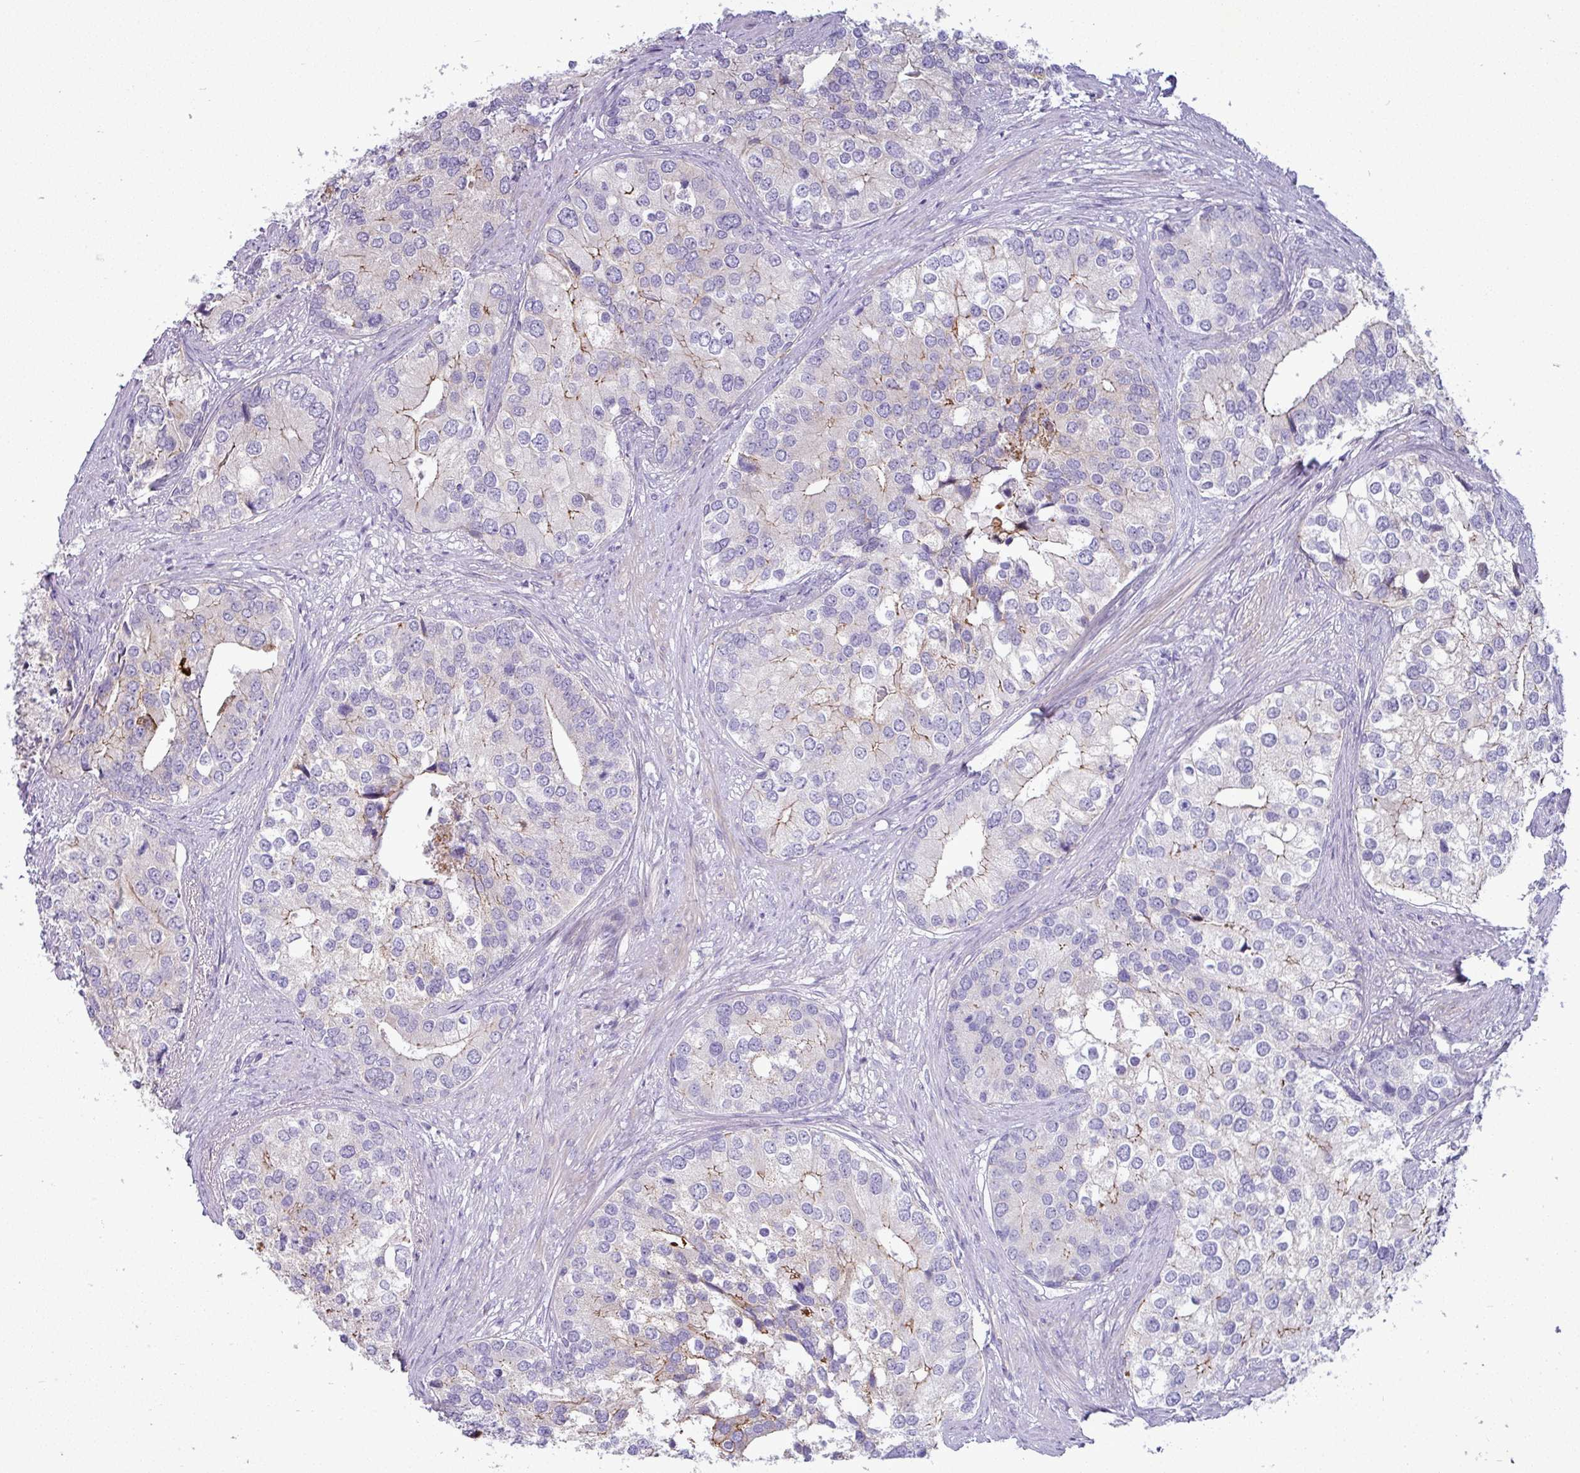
{"staining": {"intensity": "weak", "quantity": "<25%", "location": "cytoplasmic/membranous"}, "tissue": "prostate cancer", "cell_type": "Tumor cells", "image_type": "cancer", "snomed": [{"axis": "morphology", "description": "Adenocarcinoma, High grade"}, {"axis": "topography", "description": "Prostate"}], "caption": "A micrograph of human prostate cancer (high-grade adenocarcinoma) is negative for staining in tumor cells.", "gene": "ACAP3", "patient": {"sex": "male", "age": 62}}